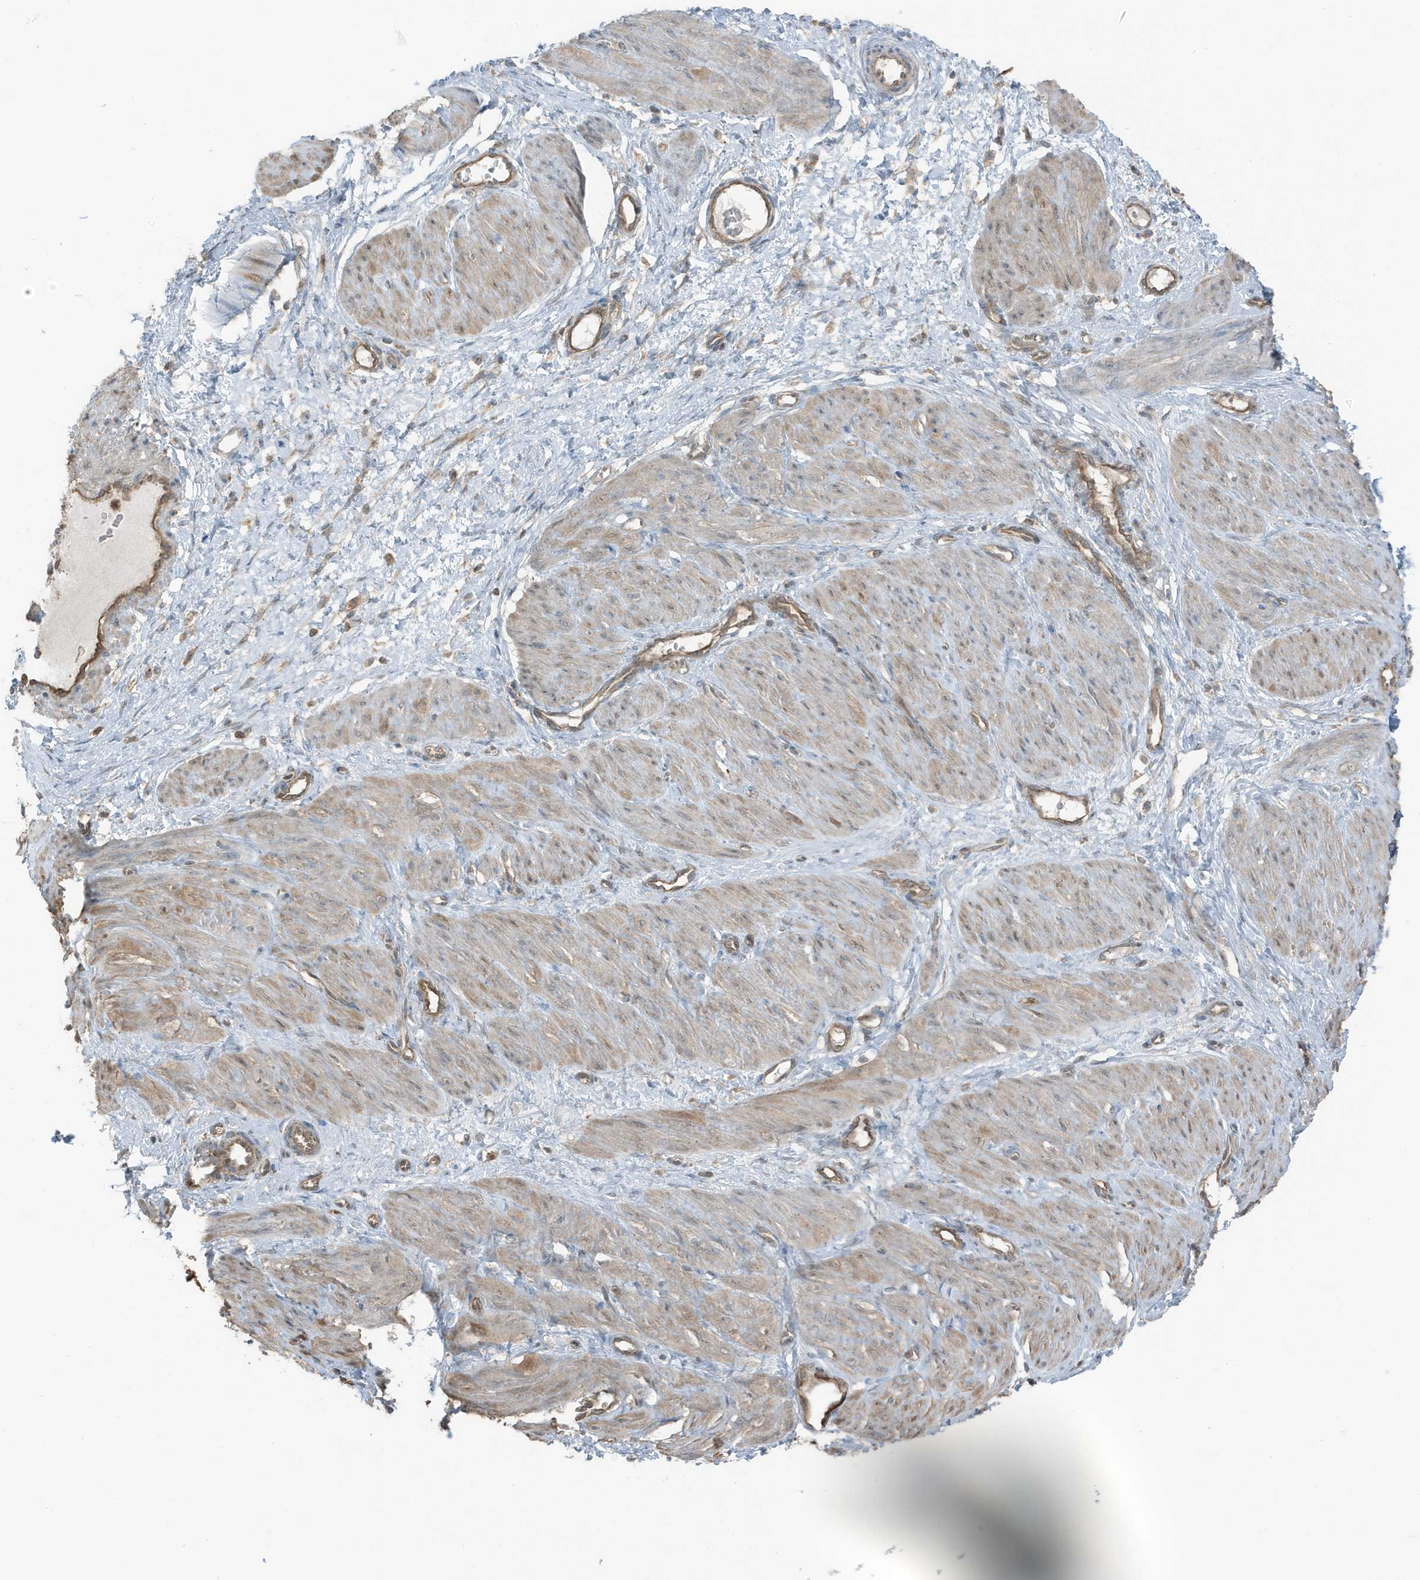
{"staining": {"intensity": "weak", "quantity": "25%-75%", "location": "cytoplasmic/membranous"}, "tissue": "smooth muscle", "cell_type": "Smooth muscle cells", "image_type": "normal", "snomed": [{"axis": "morphology", "description": "Normal tissue, NOS"}, {"axis": "topography", "description": "Endometrium"}], "caption": "There is low levels of weak cytoplasmic/membranous positivity in smooth muscle cells of unremarkable smooth muscle, as demonstrated by immunohistochemical staining (brown color).", "gene": "AZI2", "patient": {"sex": "female", "age": 33}}